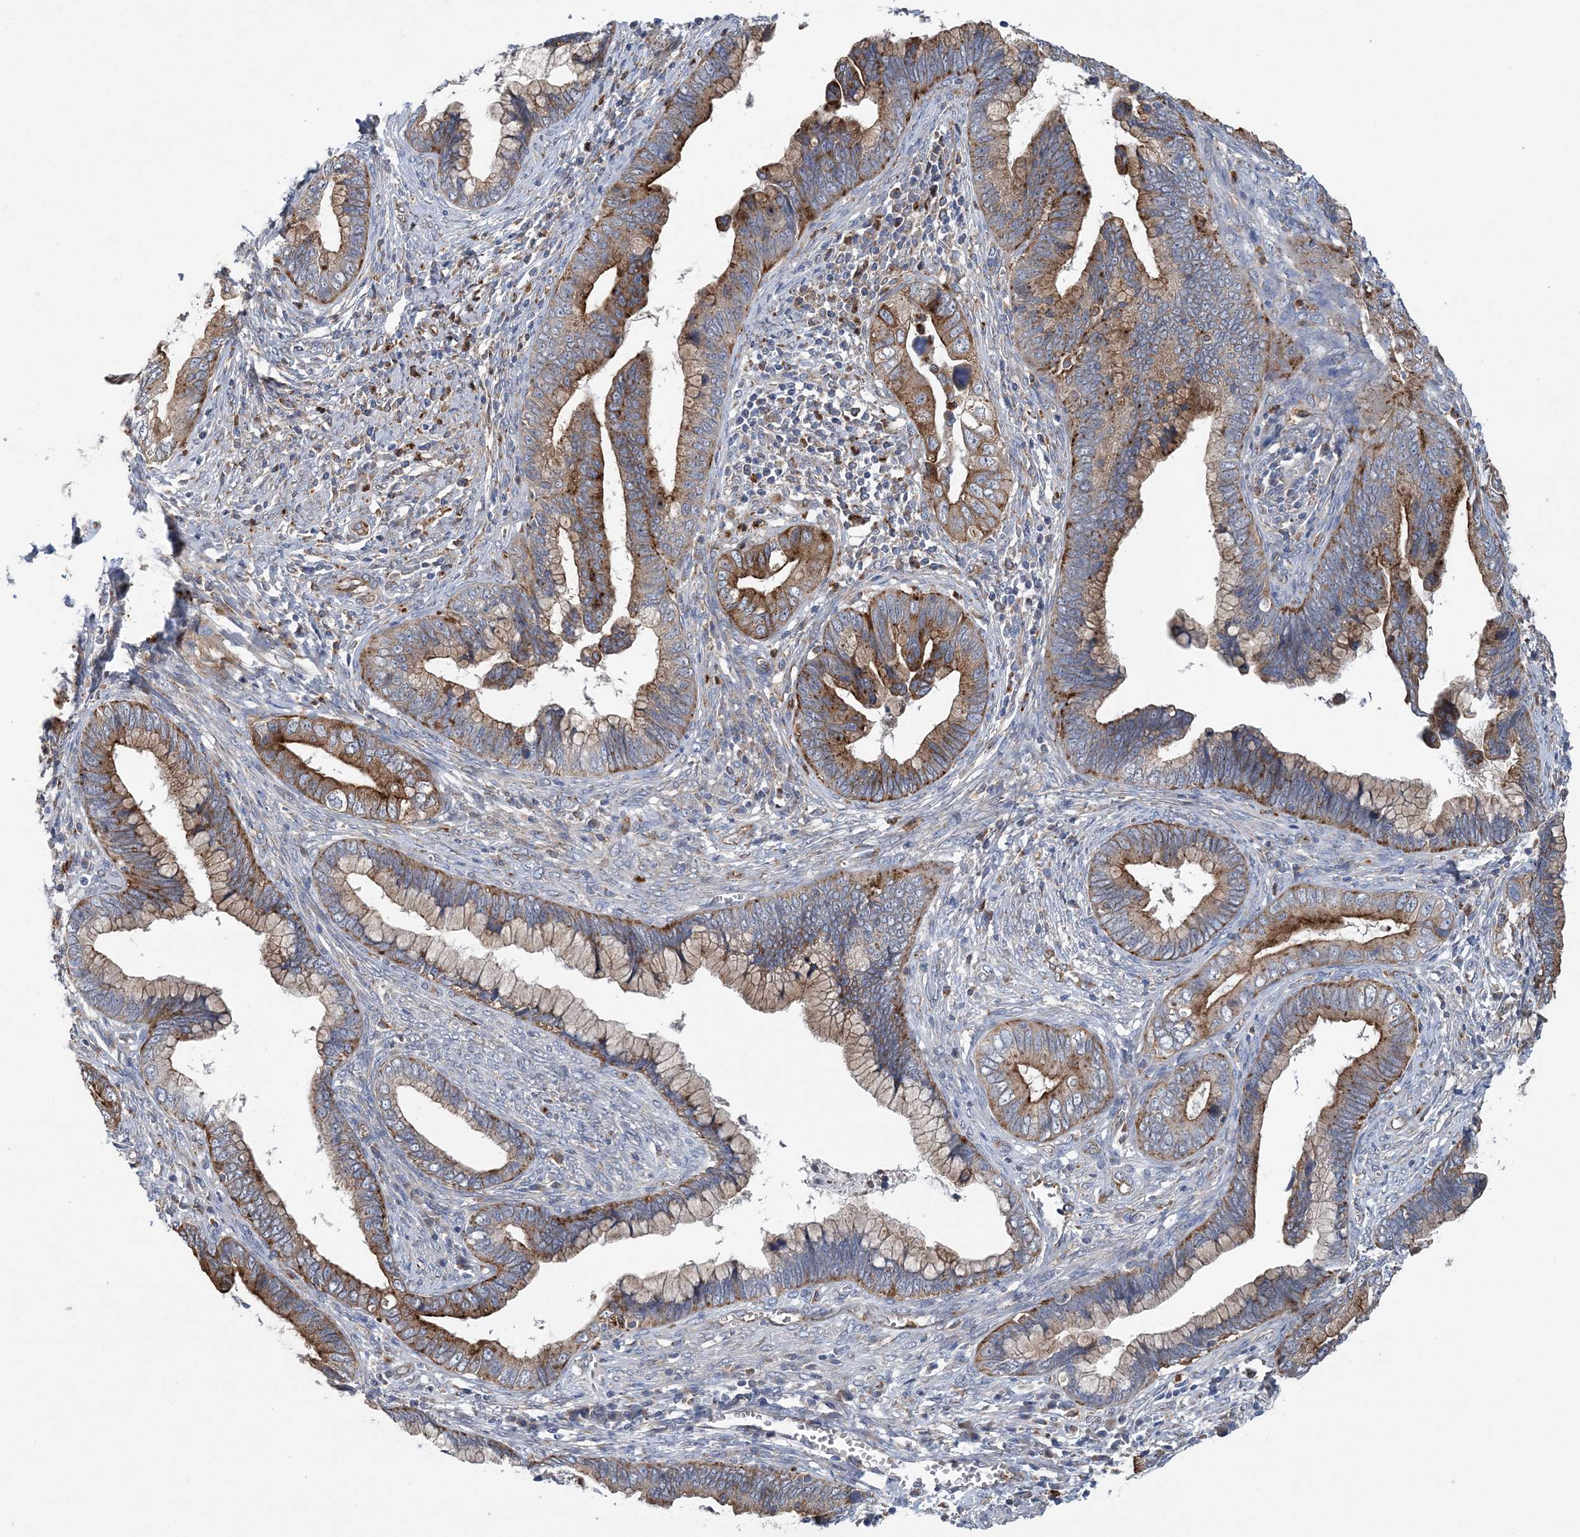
{"staining": {"intensity": "moderate", "quantity": ">75%", "location": "cytoplasmic/membranous"}, "tissue": "cervical cancer", "cell_type": "Tumor cells", "image_type": "cancer", "snomed": [{"axis": "morphology", "description": "Adenocarcinoma, NOS"}, {"axis": "topography", "description": "Cervix"}], "caption": "Immunohistochemical staining of cervical adenocarcinoma demonstrates medium levels of moderate cytoplasmic/membranous protein expression in about >75% of tumor cells.", "gene": "PTTG1IP", "patient": {"sex": "female", "age": 44}}